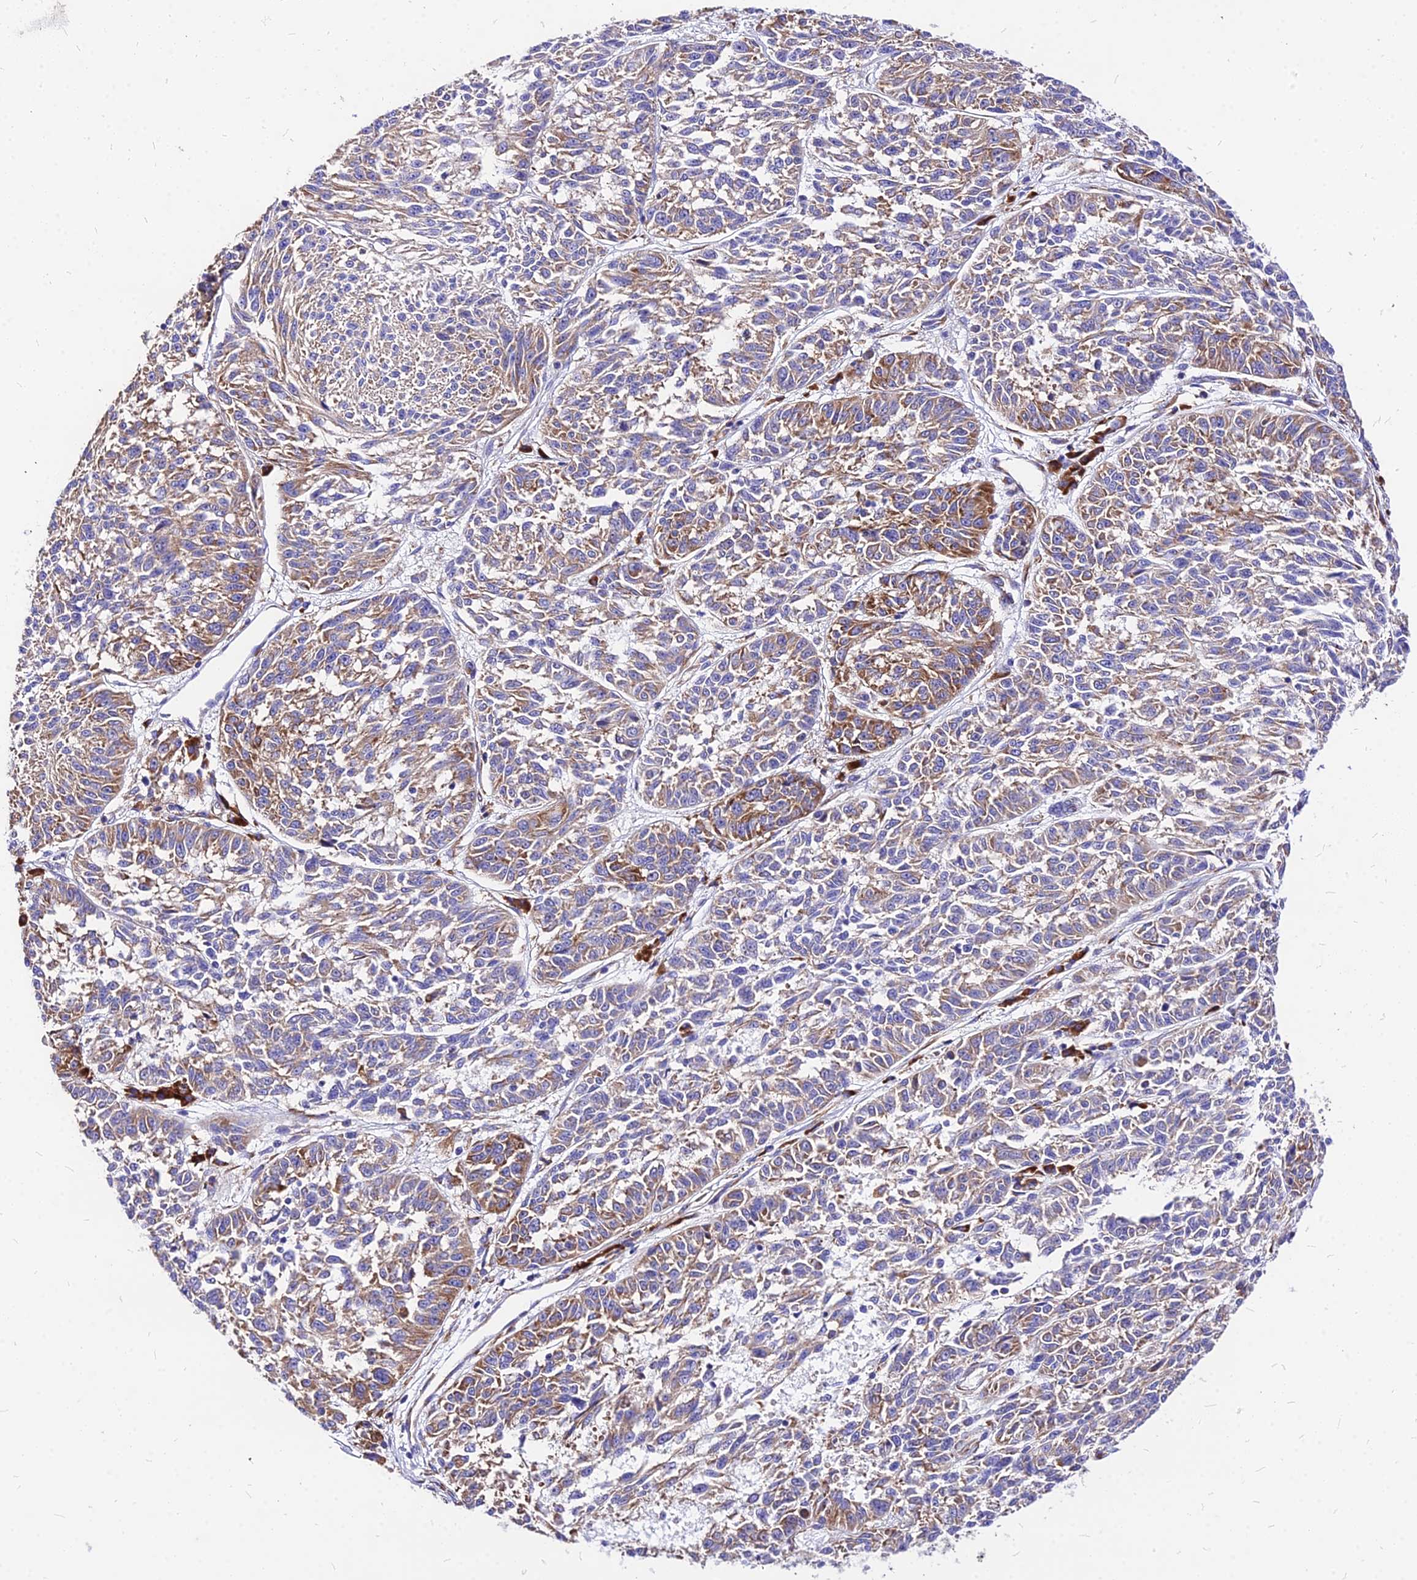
{"staining": {"intensity": "moderate", "quantity": "25%-75%", "location": "cytoplasmic/membranous"}, "tissue": "melanoma", "cell_type": "Tumor cells", "image_type": "cancer", "snomed": [{"axis": "morphology", "description": "Malignant melanoma, NOS"}, {"axis": "topography", "description": "Skin"}], "caption": "Immunohistochemical staining of malignant melanoma displays medium levels of moderate cytoplasmic/membranous protein positivity in about 25%-75% of tumor cells.", "gene": "RPL19", "patient": {"sex": "male", "age": 53}}